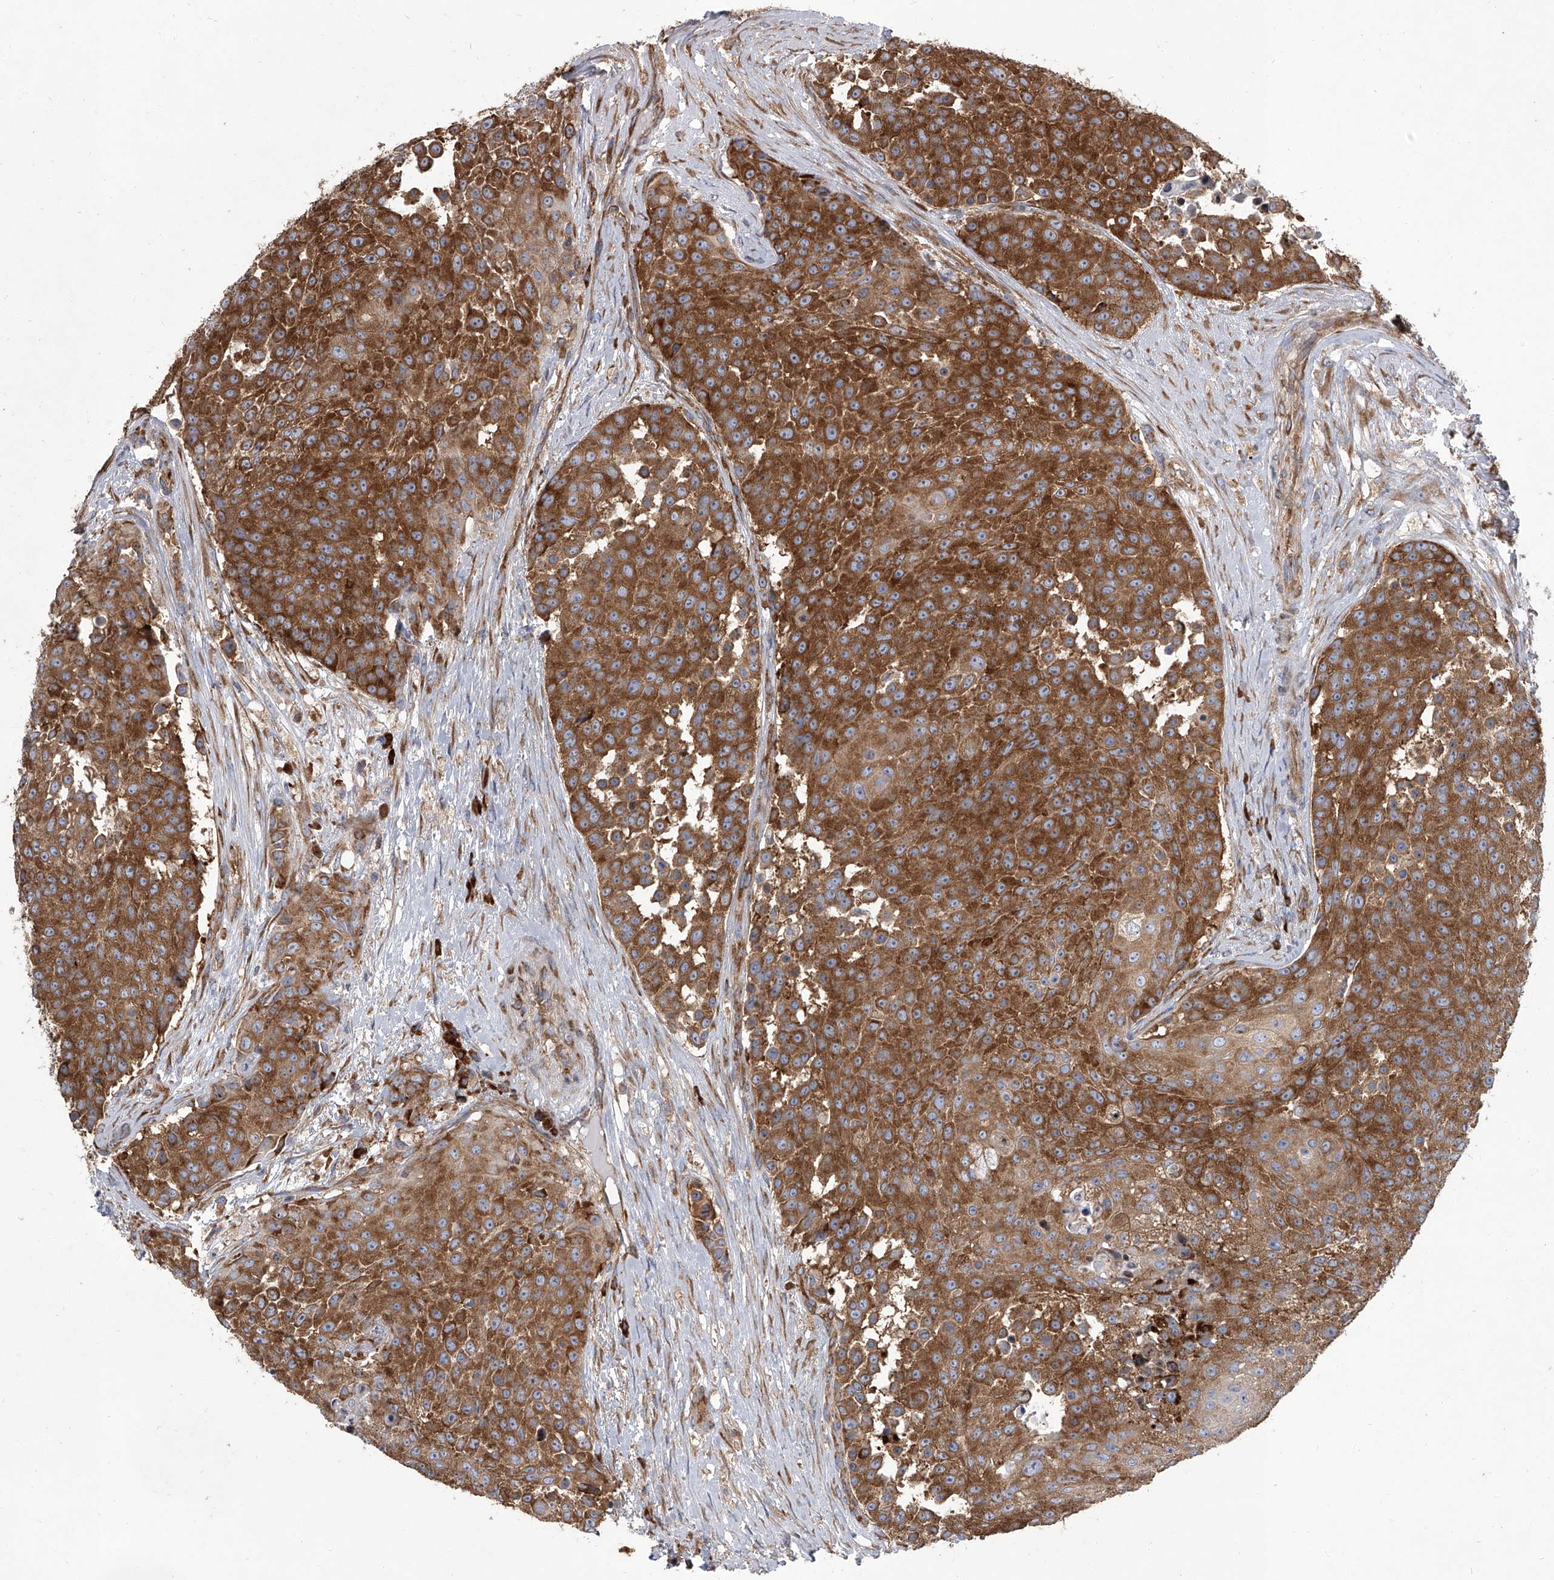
{"staining": {"intensity": "strong", "quantity": ">75%", "location": "cytoplasmic/membranous"}, "tissue": "urothelial cancer", "cell_type": "Tumor cells", "image_type": "cancer", "snomed": [{"axis": "morphology", "description": "Urothelial carcinoma, High grade"}, {"axis": "topography", "description": "Urinary bladder"}], "caption": "Tumor cells exhibit high levels of strong cytoplasmic/membranous expression in about >75% of cells in human urothelial carcinoma (high-grade). Using DAB (brown) and hematoxylin (blue) stains, captured at high magnification using brightfield microscopy.", "gene": "EIF2S2", "patient": {"sex": "female", "age": 63}}